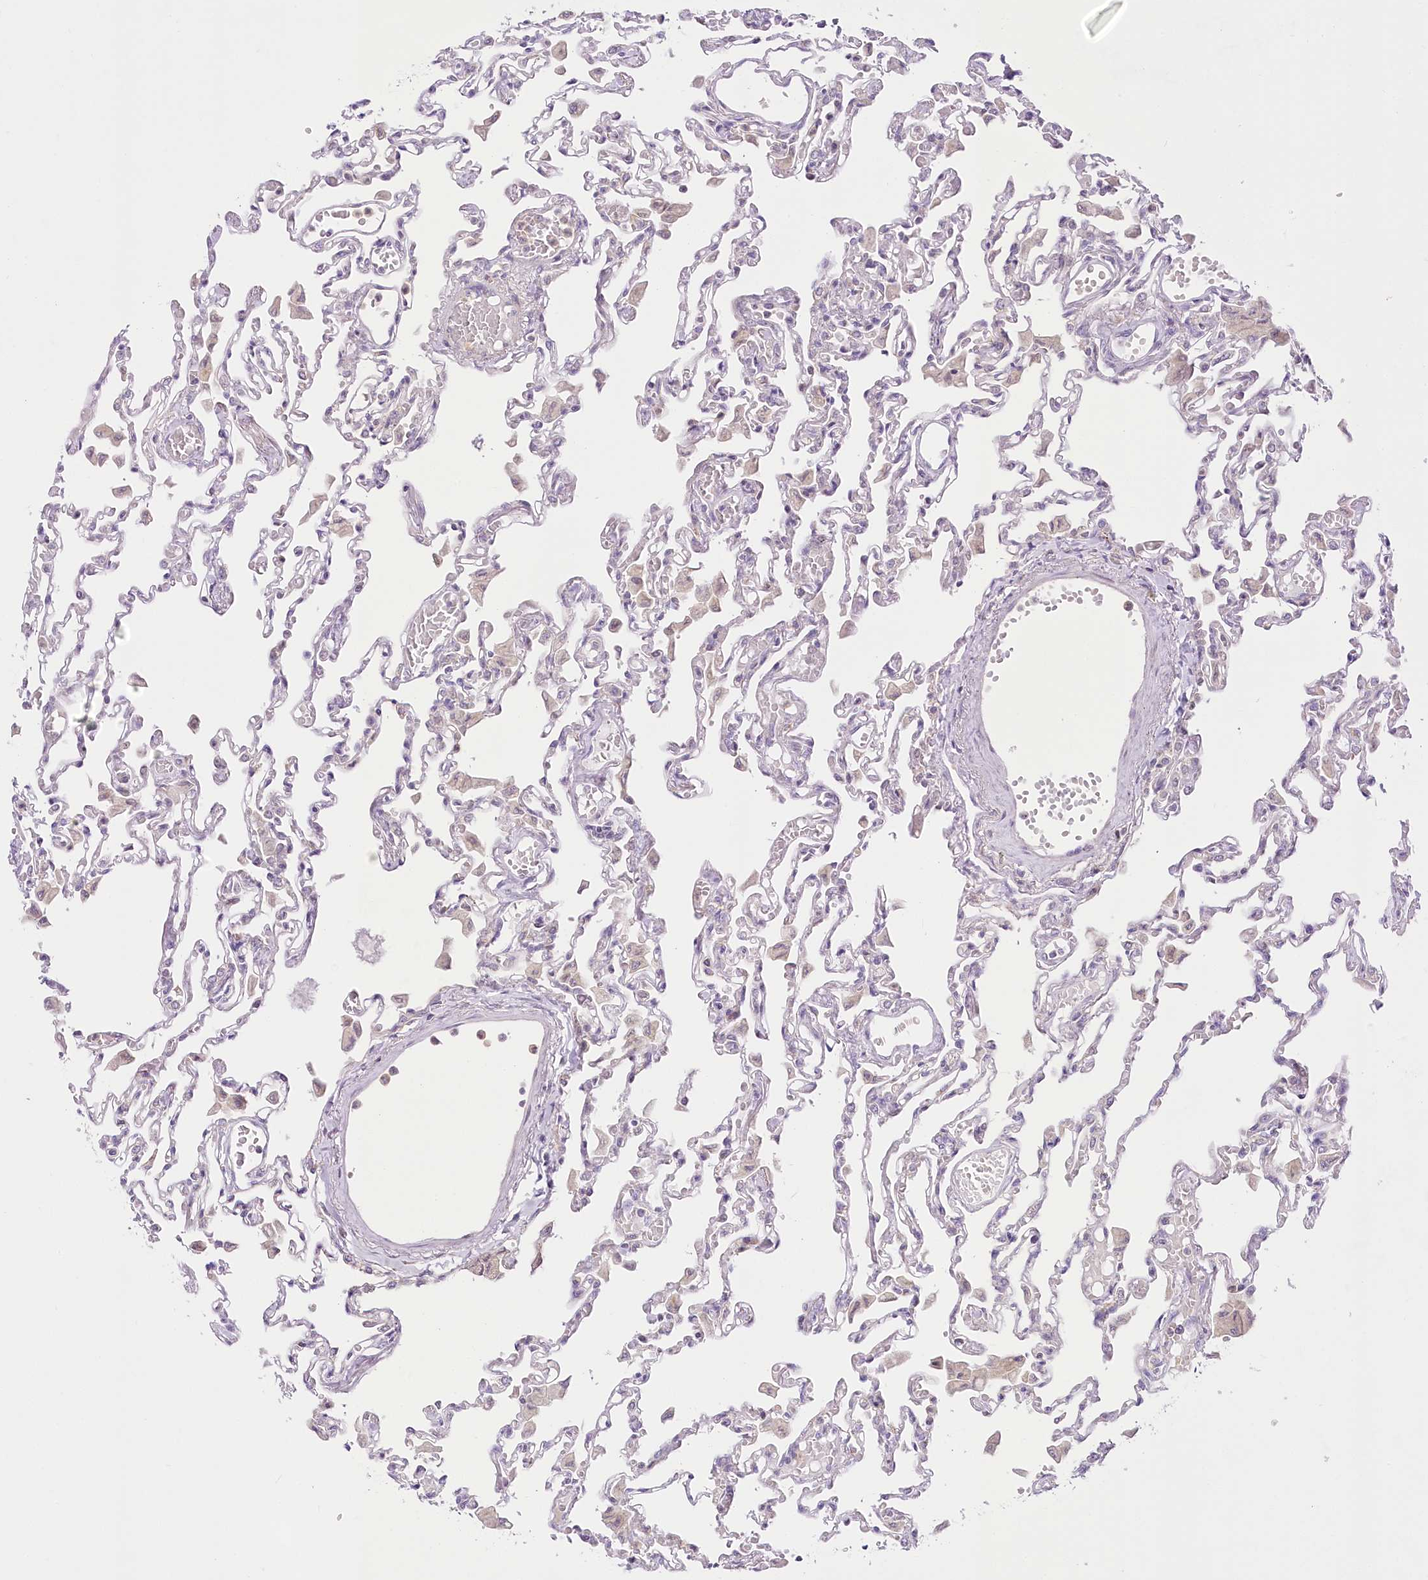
{"staining": {"intensity": "negative", "quantity": "none", "location": "none"}, "tissue": "lung", "cell_type": "Alveolar cells", "image_type": "normal", "snomed": [{"axis": "morphology", "description": "Normal tissue, NOS"}, {"axis": "topography", "description": "Bronchus"}, {"axis": "topography", "description": "Lung"}], "caption": "Immunohistochemistry of unremarkable lung shows no positivity in alveolar cells.", "gene": "CCDC30", "patient": {"sex": "female", "age": 49}}